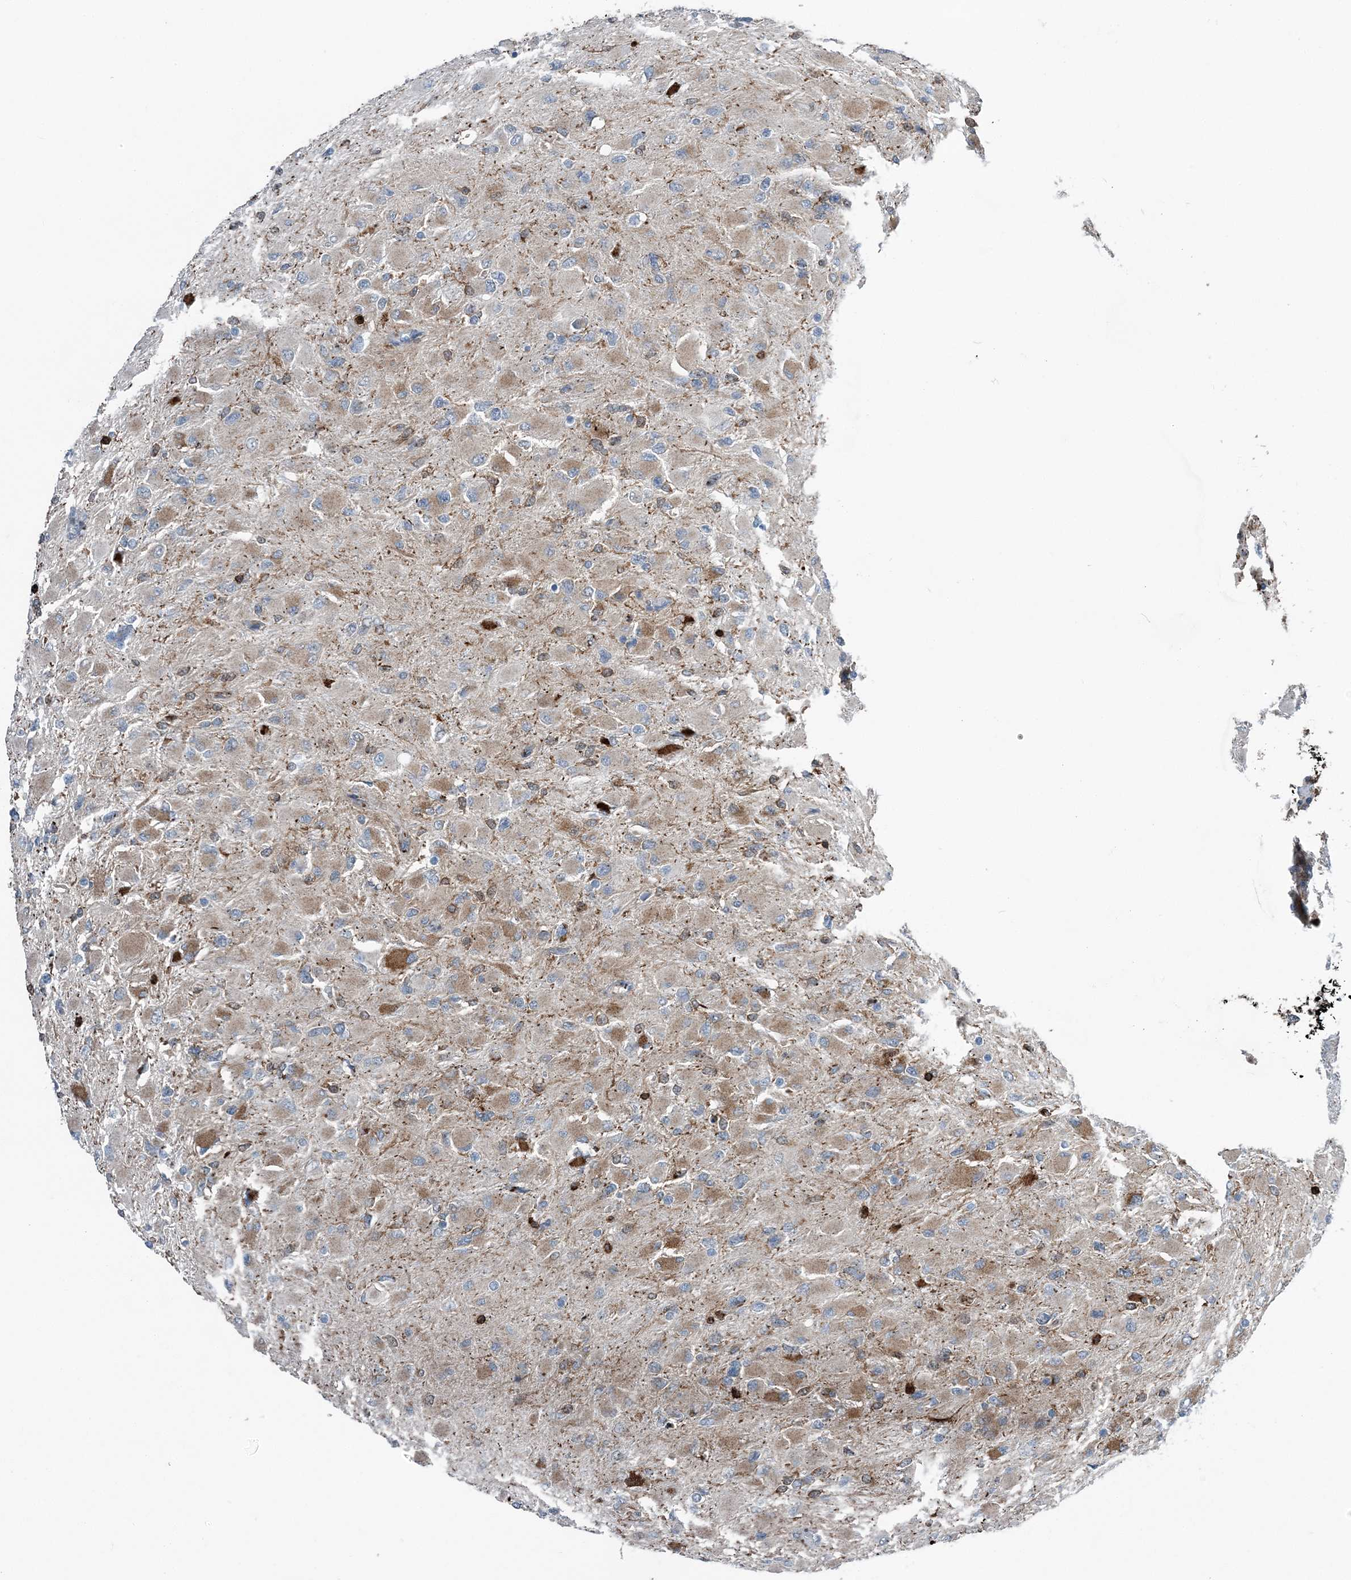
{"staining": {"intensity": "moderate", "quantity": "25%-75%", "location": "cytoplasmic/membranous"}, "tissue": "glioma", "cell_type": "Tumor cells", "image_type": "cancer", "snomed": [{"axis": "morphology", "description": "Glioma, malignant, High grade"}, {"axis": "topography", "description": "Cerebral cortex"}], "caption": "A histopathology image of malignant glioma (high-grade) stained for a protein displays moderate cytoplasmic/membranous brown staining in tumor cells. (Stains: DAB in brown, nuclei in blue, Microscopy: brightfield microscopy at high magnification).", "gene": "CFL1", "patient": {"sex": "female", "age": 36}}